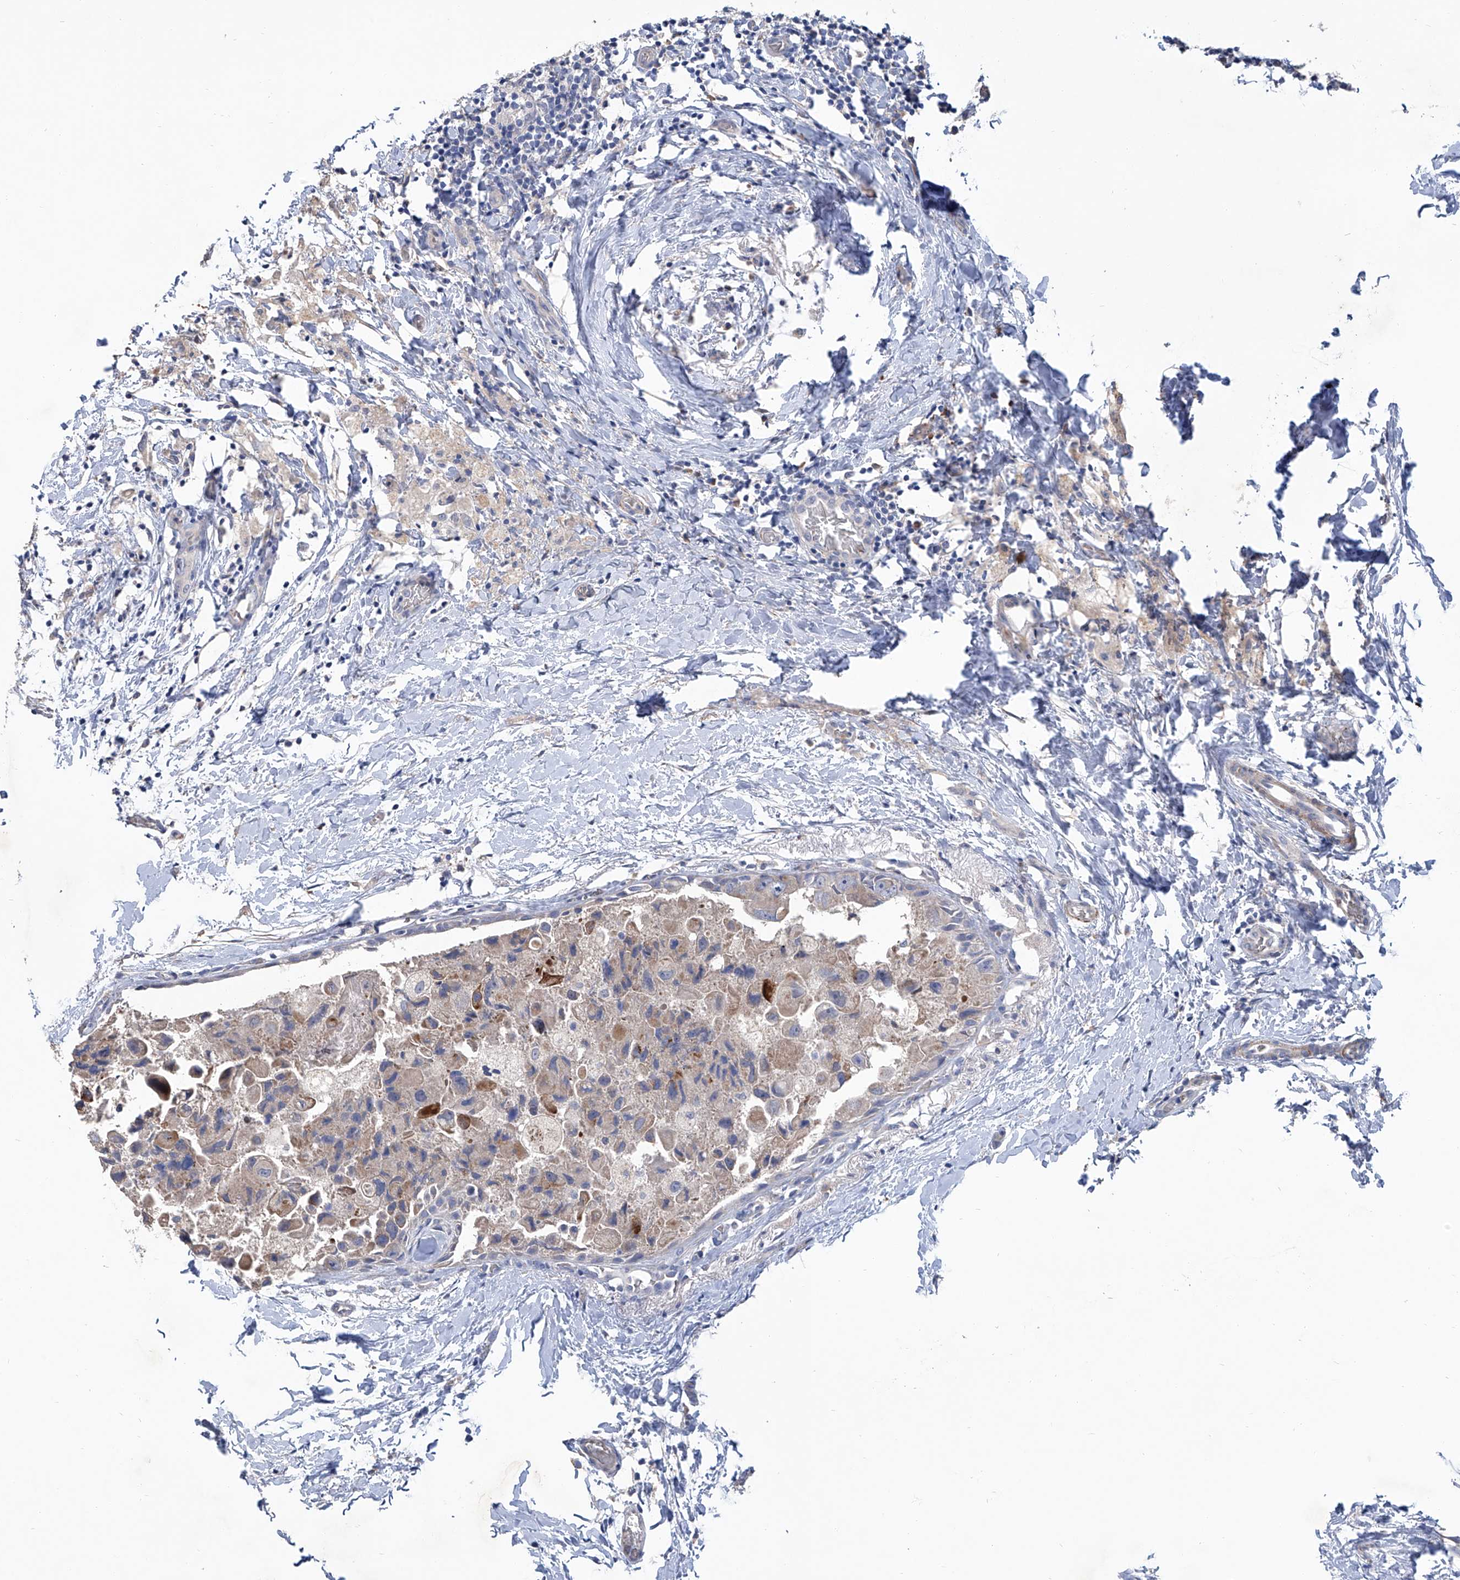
{"staining": {"intensity": "negative", "quantity": "none", "location": "none"}, "tissue": "breast cancer", "cell_type": "Tumor cells", "image_type": "cancer", "snomed": [{"axis": "morphology", "description": "Duct carcinoma"}, {"axis": "topography", "description": "Breast"}], "caption": "Immunohistochemical staining of breast cancer exhibits no significant positivity in tumor cells.", "gene": "GPT", "patient": {"sex": "female", "age": 62}}